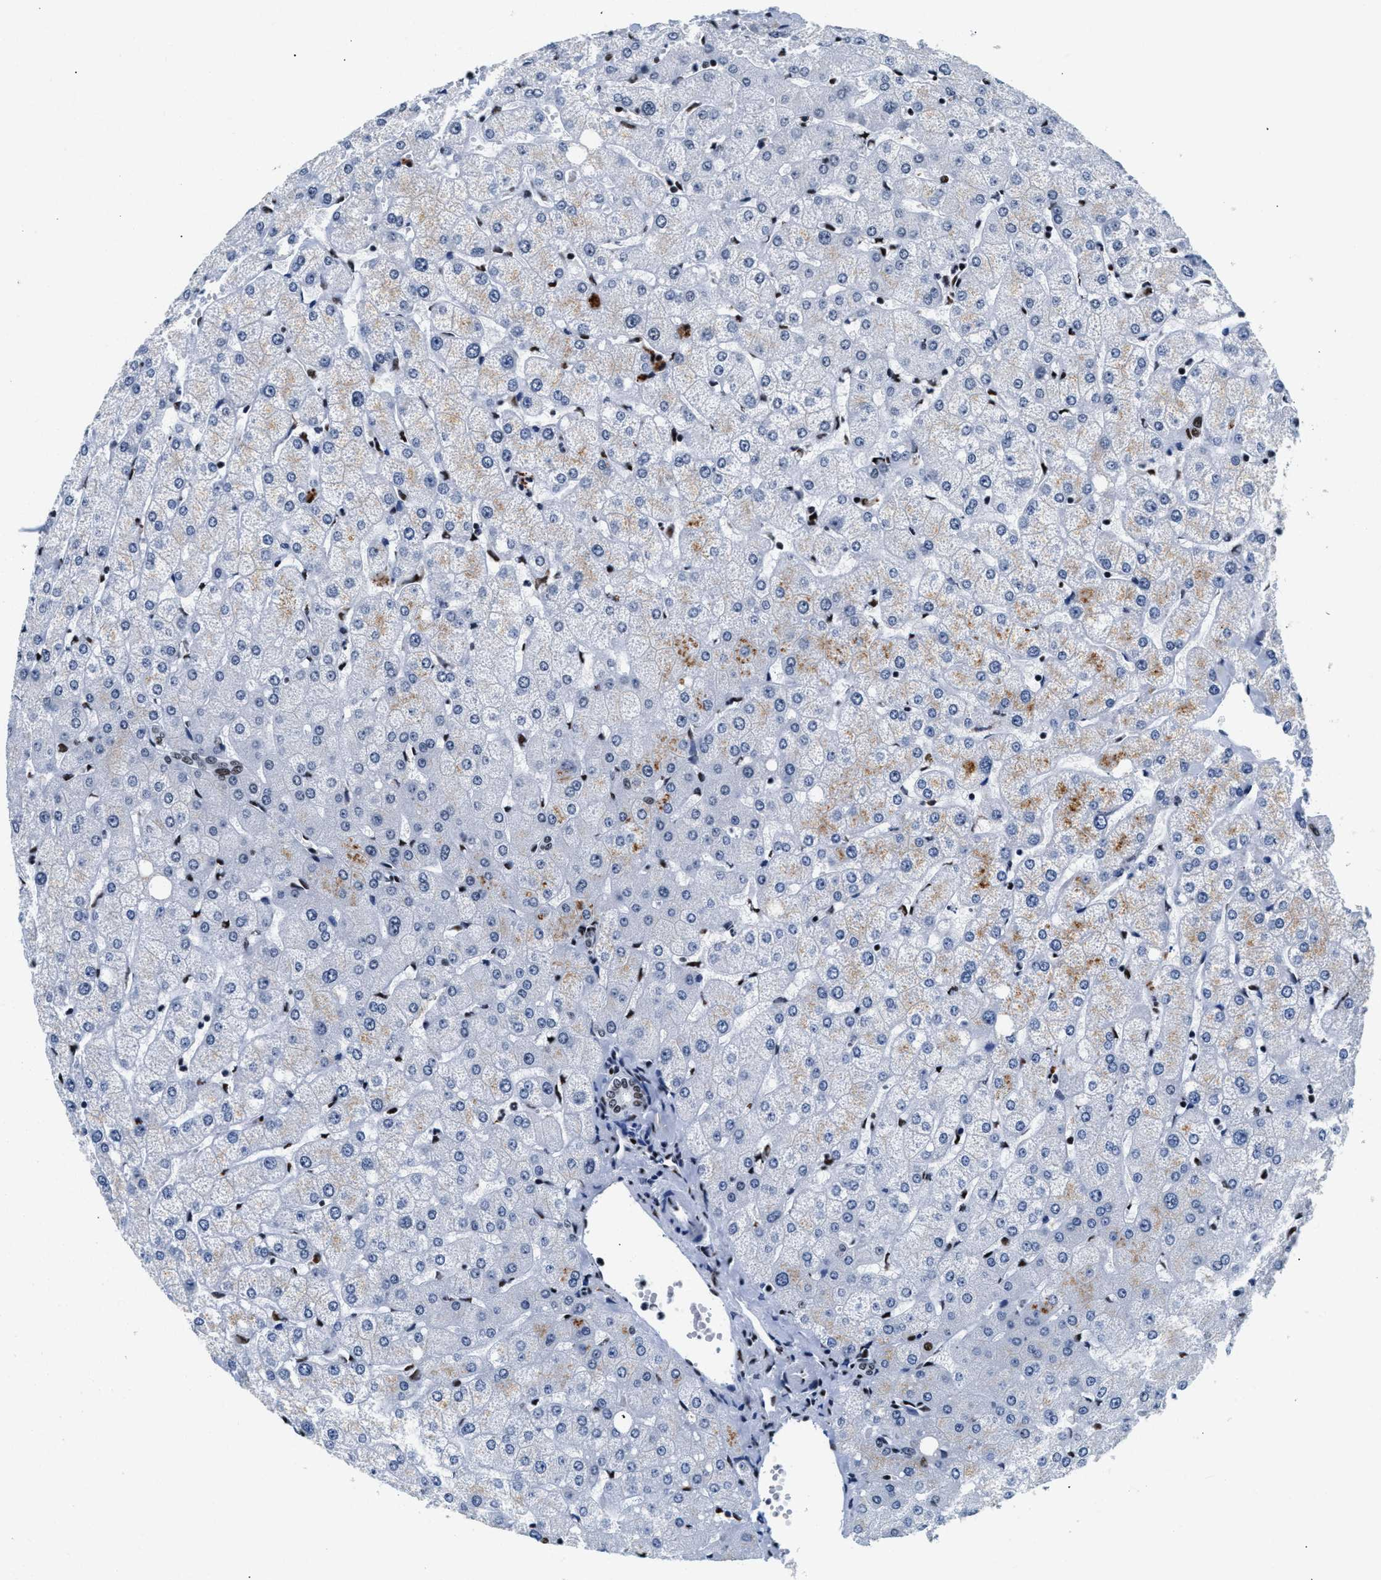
{"staining": {"intensity": "weak", "quantity": "25%-75%", "location": "nuclear"}, "tissue": "liver", "cell_type": "Cholangiocytes", "image_type": "normal", "snomed": [{"axis": "morphology", "description": "Normal tissue, NOS"}, {"axis": "topography", "description": "Liver"}], "caption": "Immunohistochemistry (IHC) of unremarkable human liver demonstrates low levels of weak nuclear expression in approximately 25%-75% of cholangiocytes.", "gene": "RAD50", "patient": {"sex": "female", "age": 54}}